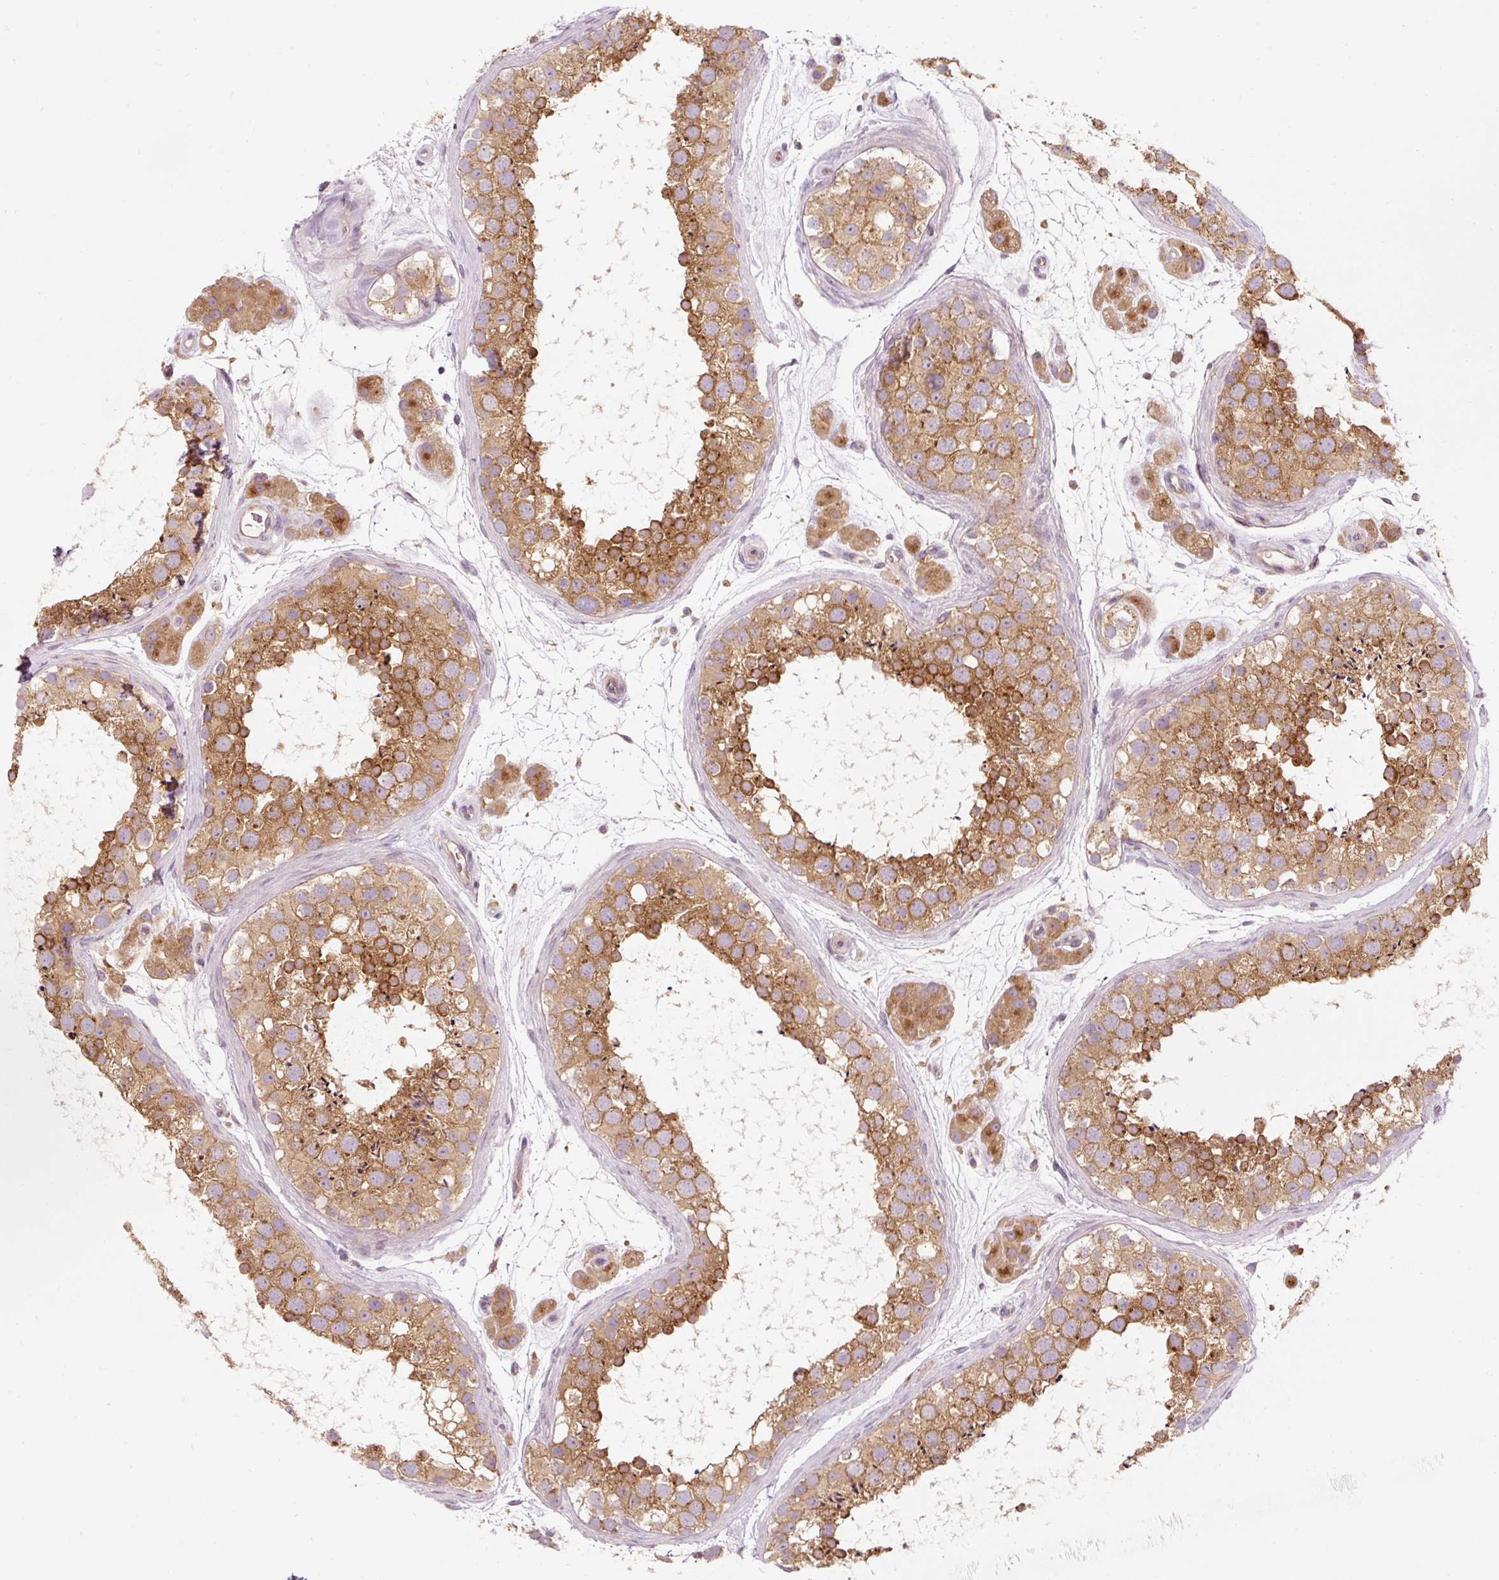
{"staining": {"intensity": "moderate", "quantity": ">75%", "location": "cytoplasmic/membranous"}, "tissue": "testis", "cell_type": "Cells in seminiferous ducts", "image_type": "normal", "snomed": [{"axis": "morphology", "description": "Normal tissue, NOS"}, {"axis": "topography", "description": "Testis"}], "caption": "Brown immunohistochemical staining in normal testis demonstrates moderate cytoplasmic/membranous expression in about >75% of cells in seminiferous ducts.", "gene": "NAPA", "patient": {"sex": "male", "age": 41}}